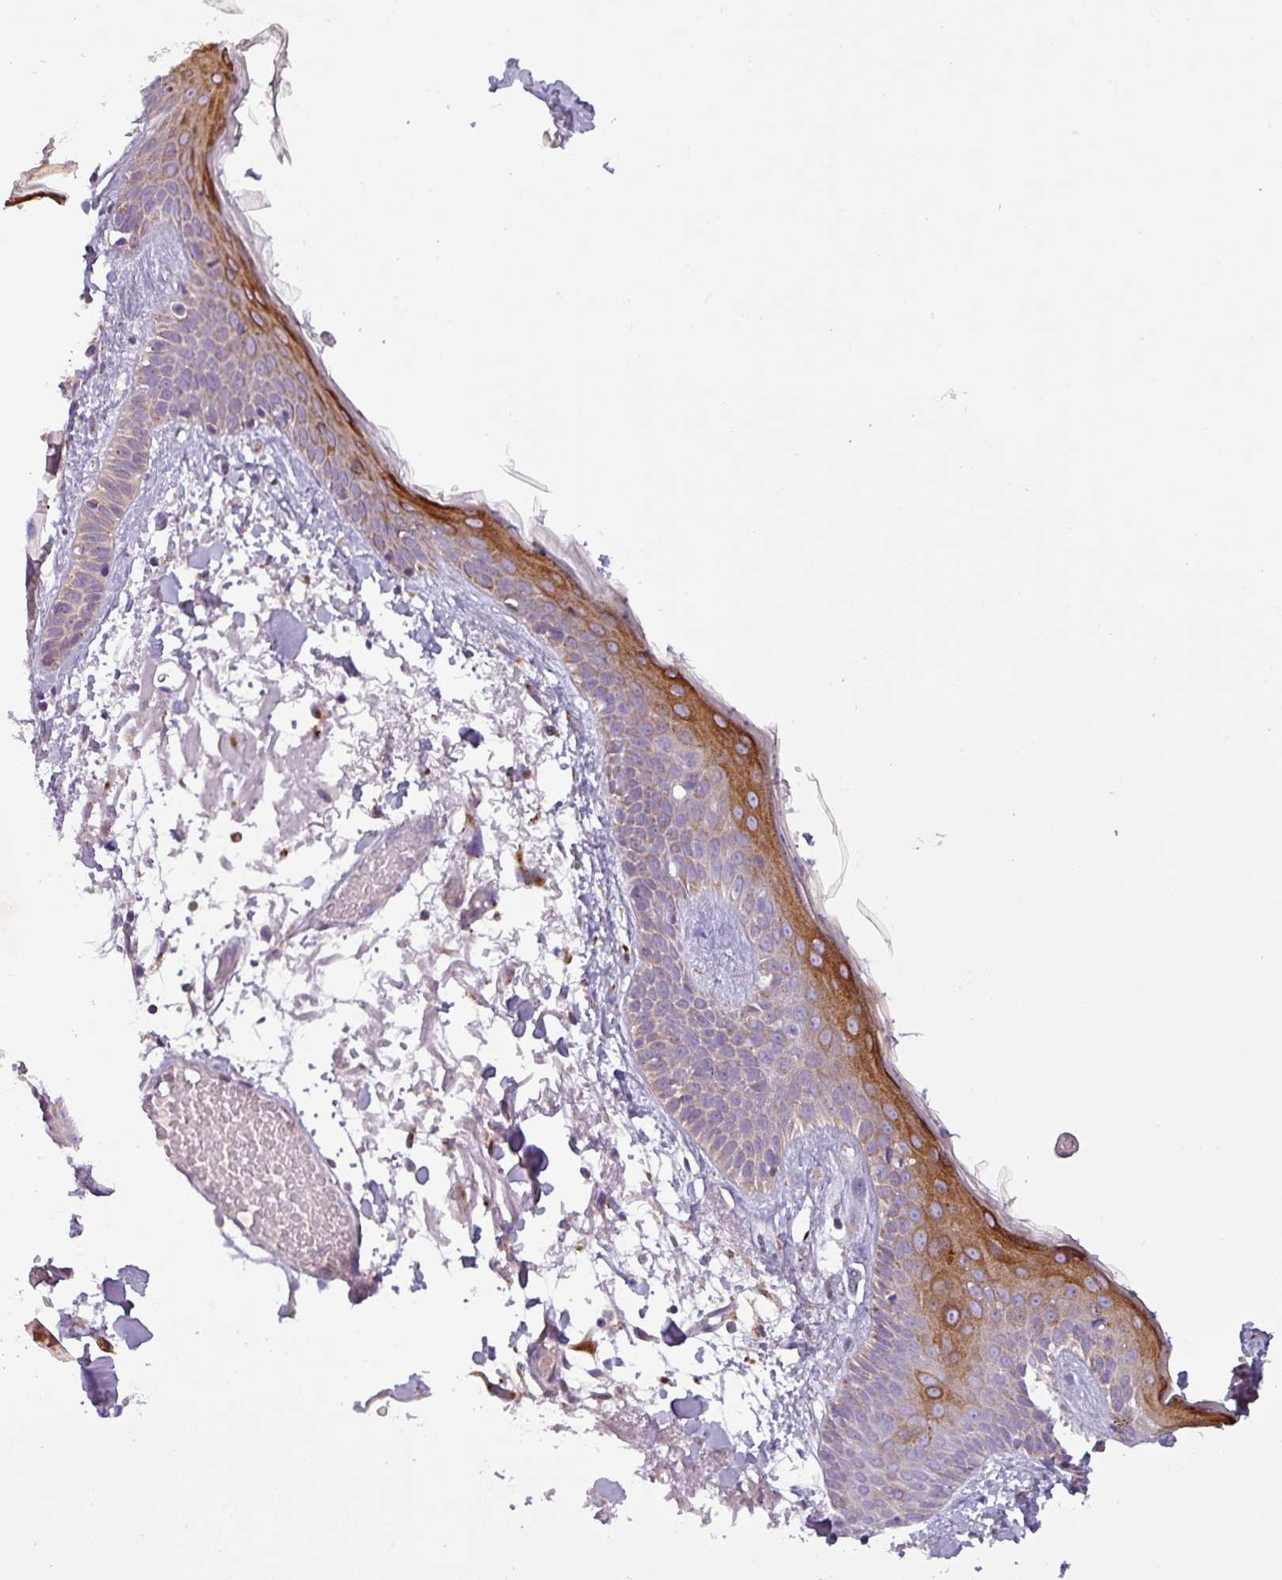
{"staining": {"intensity": "moderate", "quantity": ">75%", "location": "cytoplasmic/membranous"}, "tissue": "skin", "cell_type": "Fibroblasts", "image_type": "normal", "snomed": [{"axis": "morphology", "description": "Normal tissue, NOS"}, {"axis": "topography", "description": "Skin"}], "caption": "Immunohistochemical staining of benign skin exhibits medium levels of moderate cytoplasmic/membranous expression in approximately >75% of fibroblasts.", "gene": "PNMA6A", "patient": {"sex": "male", "age": 79}}